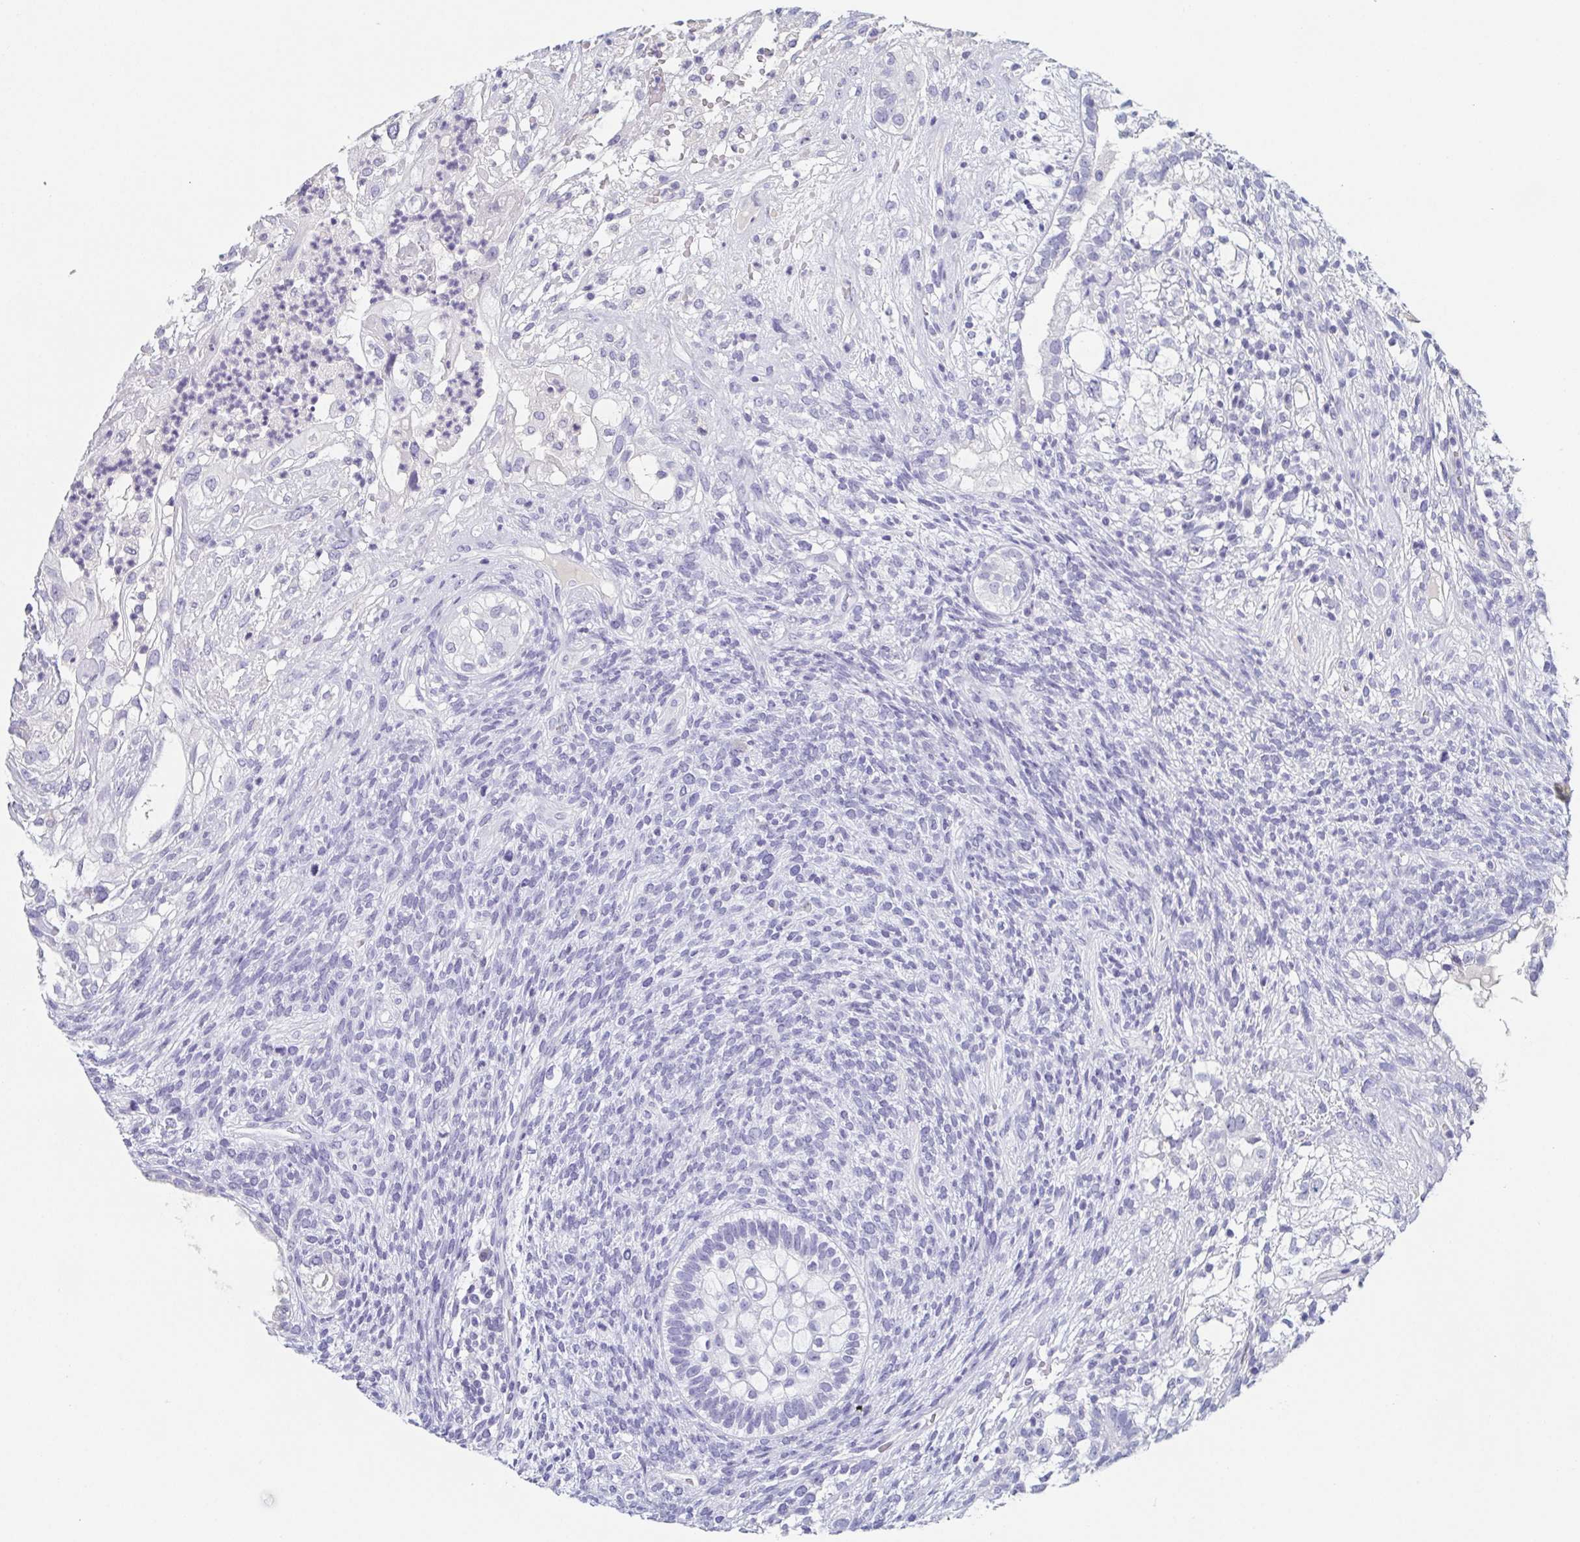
{"staining": {"intensity": "negative", "quantity": "none", "location": "none"}, "tissue": "testis cancer", "cell_type": "Tumor cells", "image_type": "cancer", "snomed": [{"axis": "morphology", "description": "Seminoma, NOS"}, {"axis": "morphology", "description": "Carcinoma, Embryonal, NOS"}, {"axis": "topography", "description": "Testis"}], "caption": "Testis cancer (seminoma) was stained to show a protein in brown. There is no significant expression in tumor cells. (DAB immunohistochemistry (IHC) visualized using brightfield microscopy, high magnification).", "gene": "ITLN1", "patient": {"sex": "male", "age": 41}}